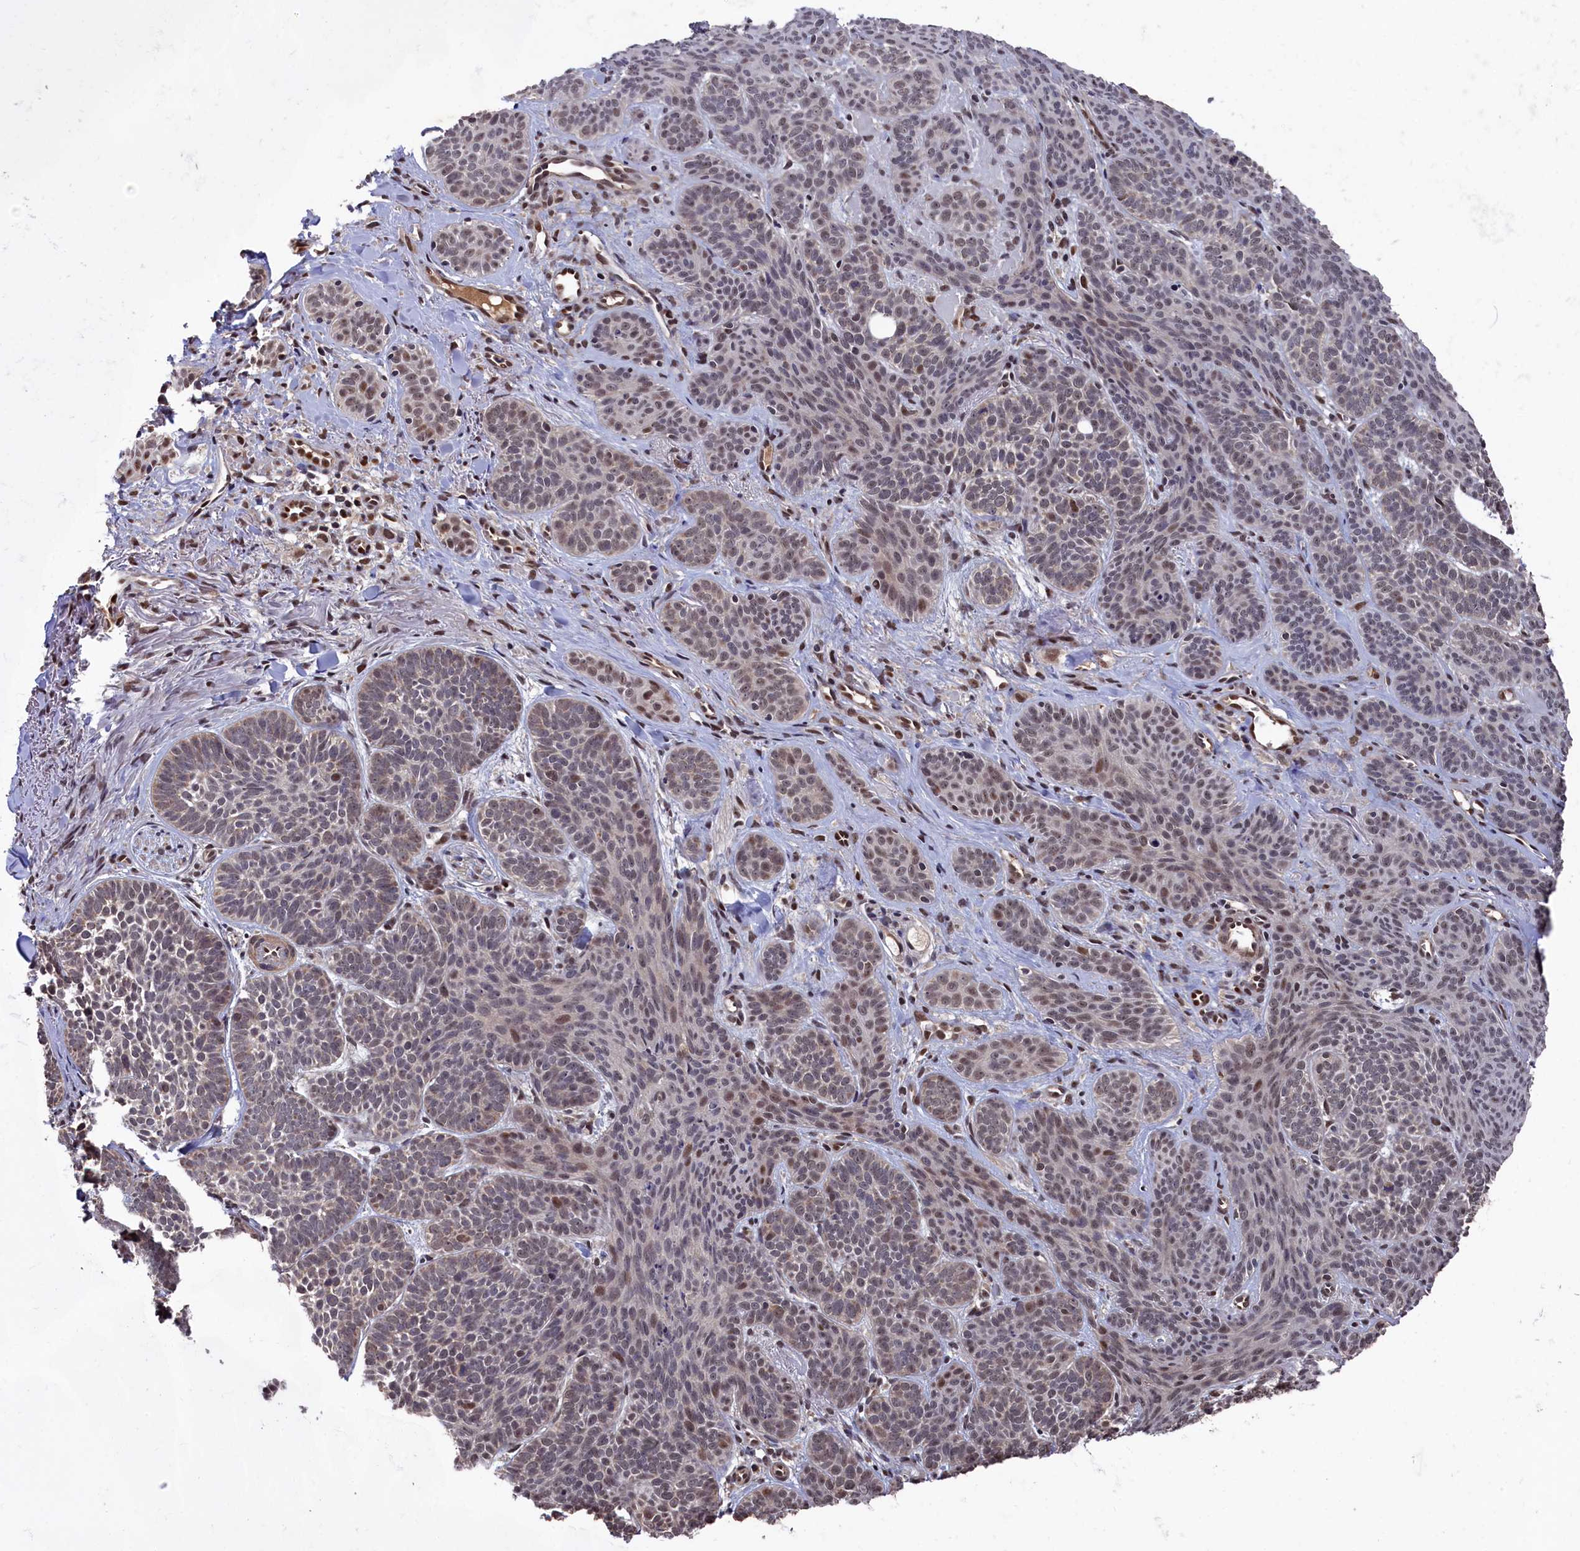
{"staining": {"intensity": "weak", "quantity": "25%-75%", "location": "cytoplasmic/membranous,nuclear"}, "tissue": "skin cancer", "cell_type": "Tumor cells", "image_type": "cancer", "snomed": [{"axis": "morphology", "description": "Basal cell carcinoma"}, {"axis": "topography", "description": "Skin"}], "caption": "About 25%-75% of tumor cells in skin basal cell carcinoma exhibit weak cytoplasmic/membranous and nuclear protein positivity as visualized by brown immunohistochemical staining.", "gene": "CLPX", "patient": {"sex": "male", "age": 85}}